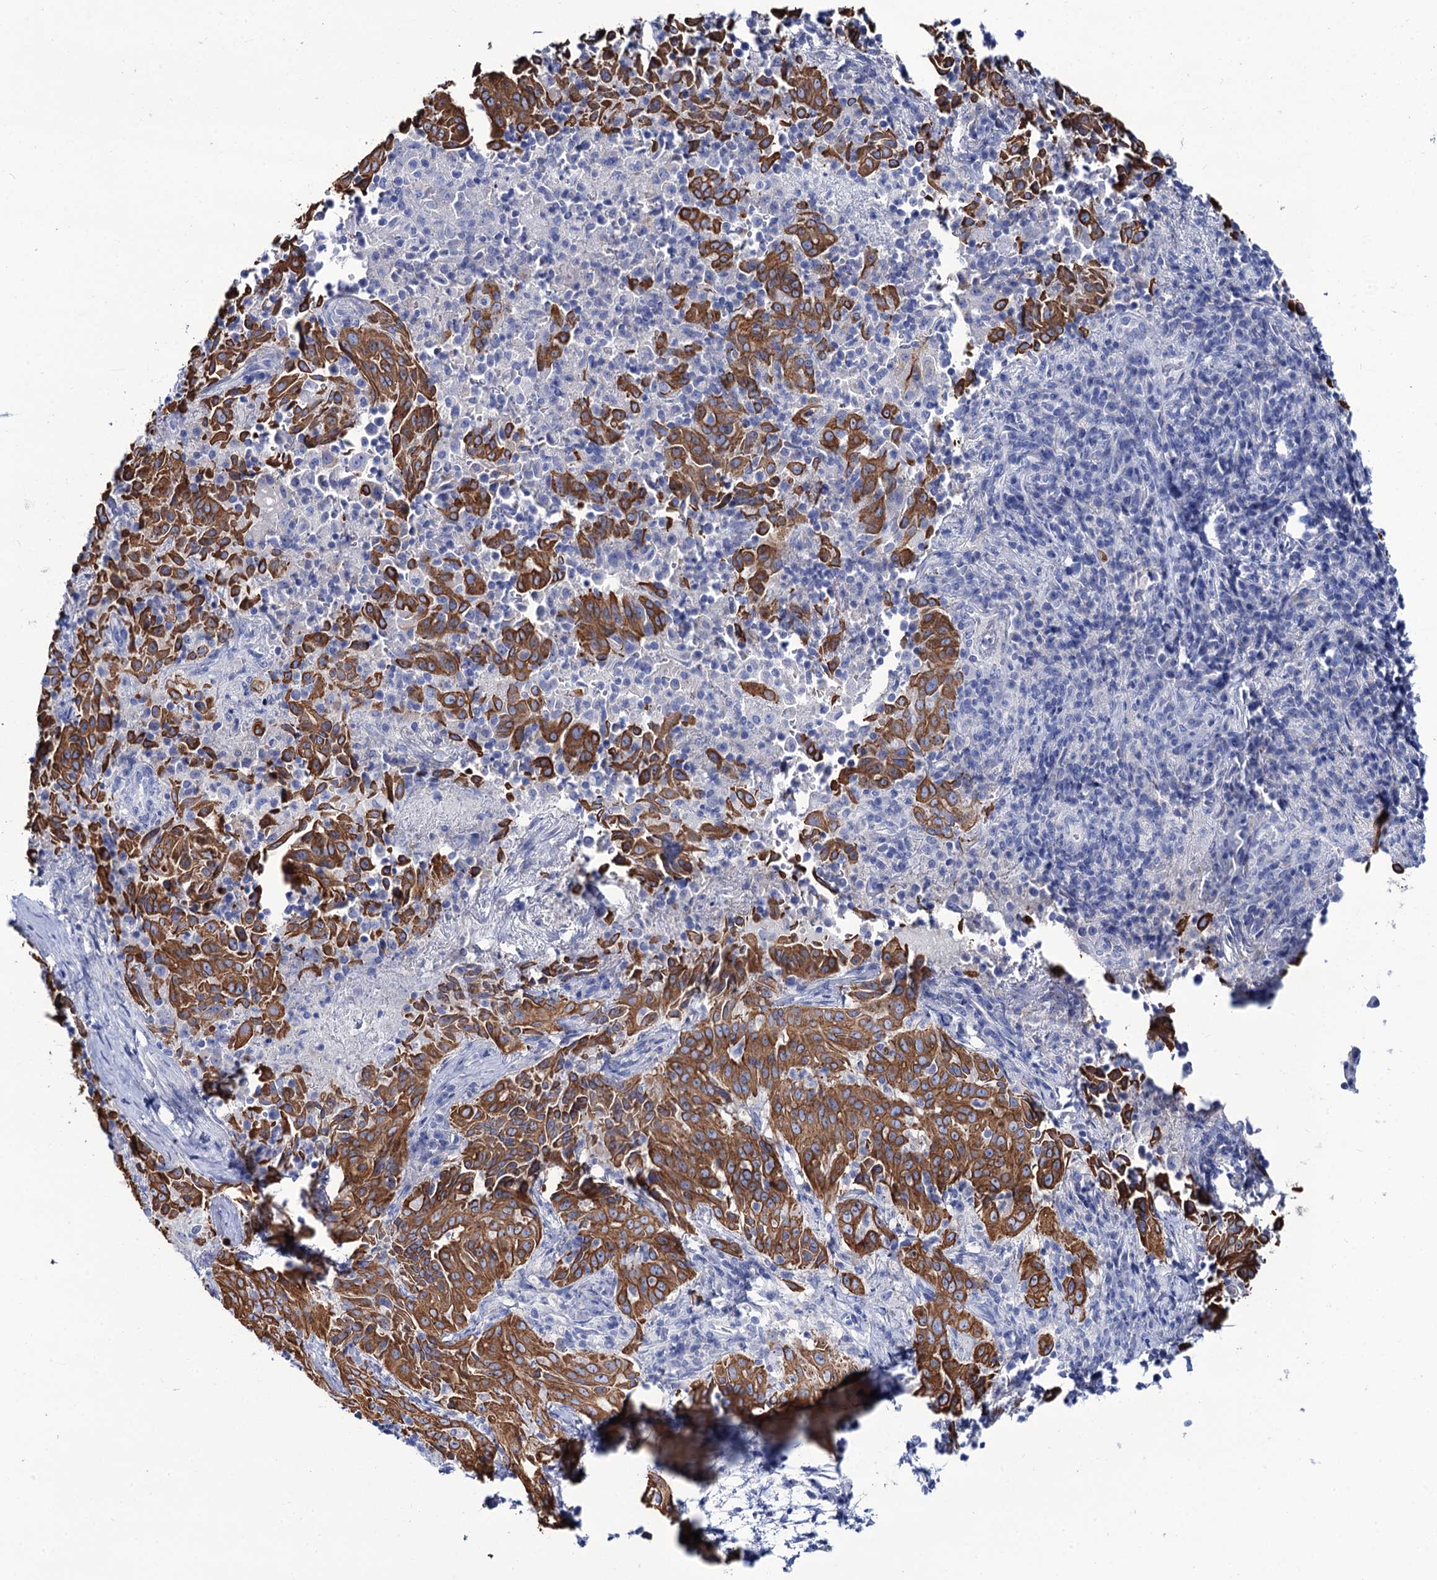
{"staining": {"intensity": "strong", "quantity": ">75%", "location": "cytoplasmic/membranous"}, "tissue": "pancreatic cancer", "cell_type": "Tumor cells", "image_type": "cancer", "snomed": [{"axis": "morphology", "description": "Adenocarcinoma, NOS"}, {"axis": "topography", "description": "Pancreas"}], "caption": "Immunohistochemical staining of human pancreatic cancer demonstrates high levels of strong cytoplasmic/membranous protein positivity in approximately >75% of tumor cells. (IHC, brightfield microscopy, high magnification).", "gene": "RAB3IP", "patient": {"sex": "male", "age": 51}}